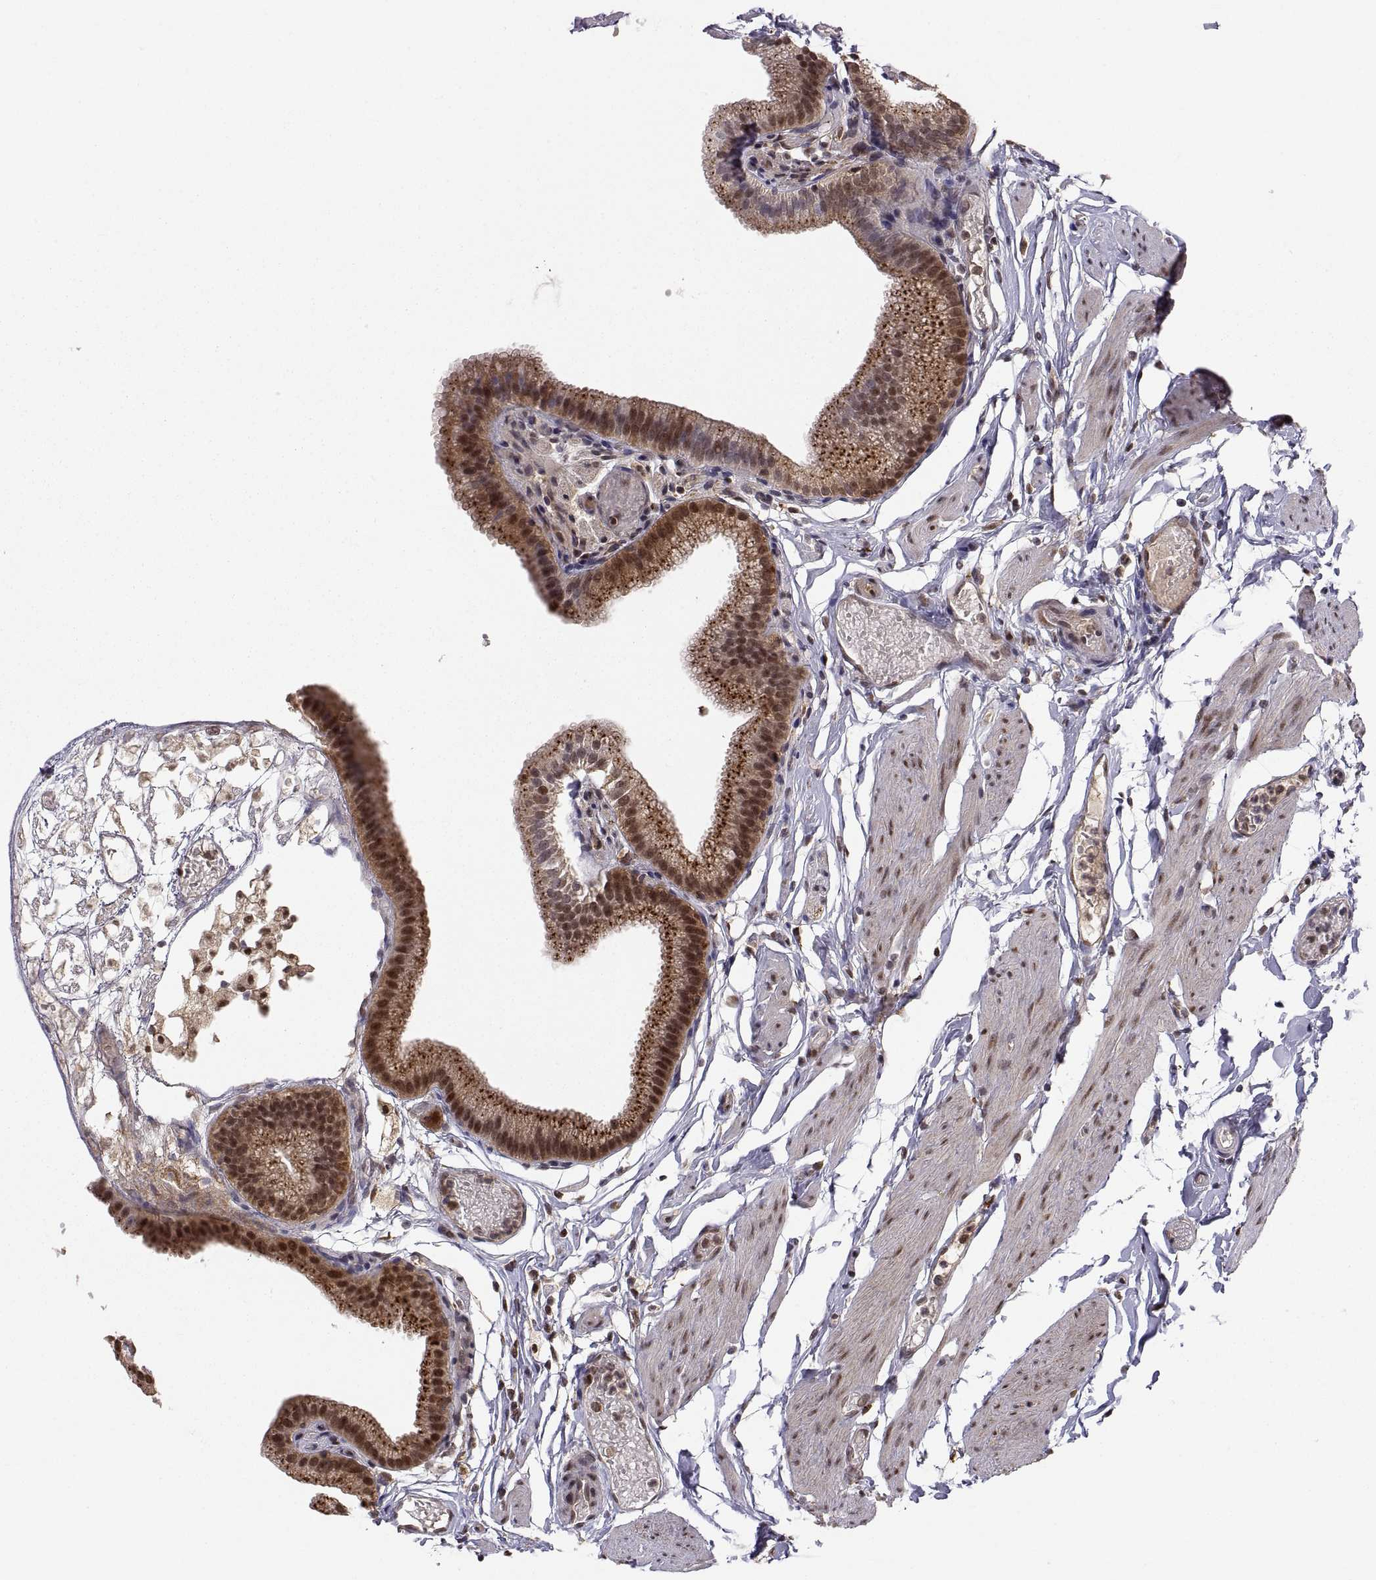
{"staining": {"intensity": "strong", "quantity": ">75%", "location": "cytoplasmic/membranous"}, "tissue": "gallbladder", "cell_type": "Glandular cells", "image_type": "normal", "snomed": [{"axis": "morphology", "description": "Normal tissue, NOS"}, {"axis": "topography", "description": "Gallbladder"}], "caption": "This is a histology image of immunohistochemistry staining of benign gallbladder, which shows strong expression in the cytoplasmic/membranous of glandular cells.", "gene": "PSMC2", "patient": {"sex": "female", "age": 45}}